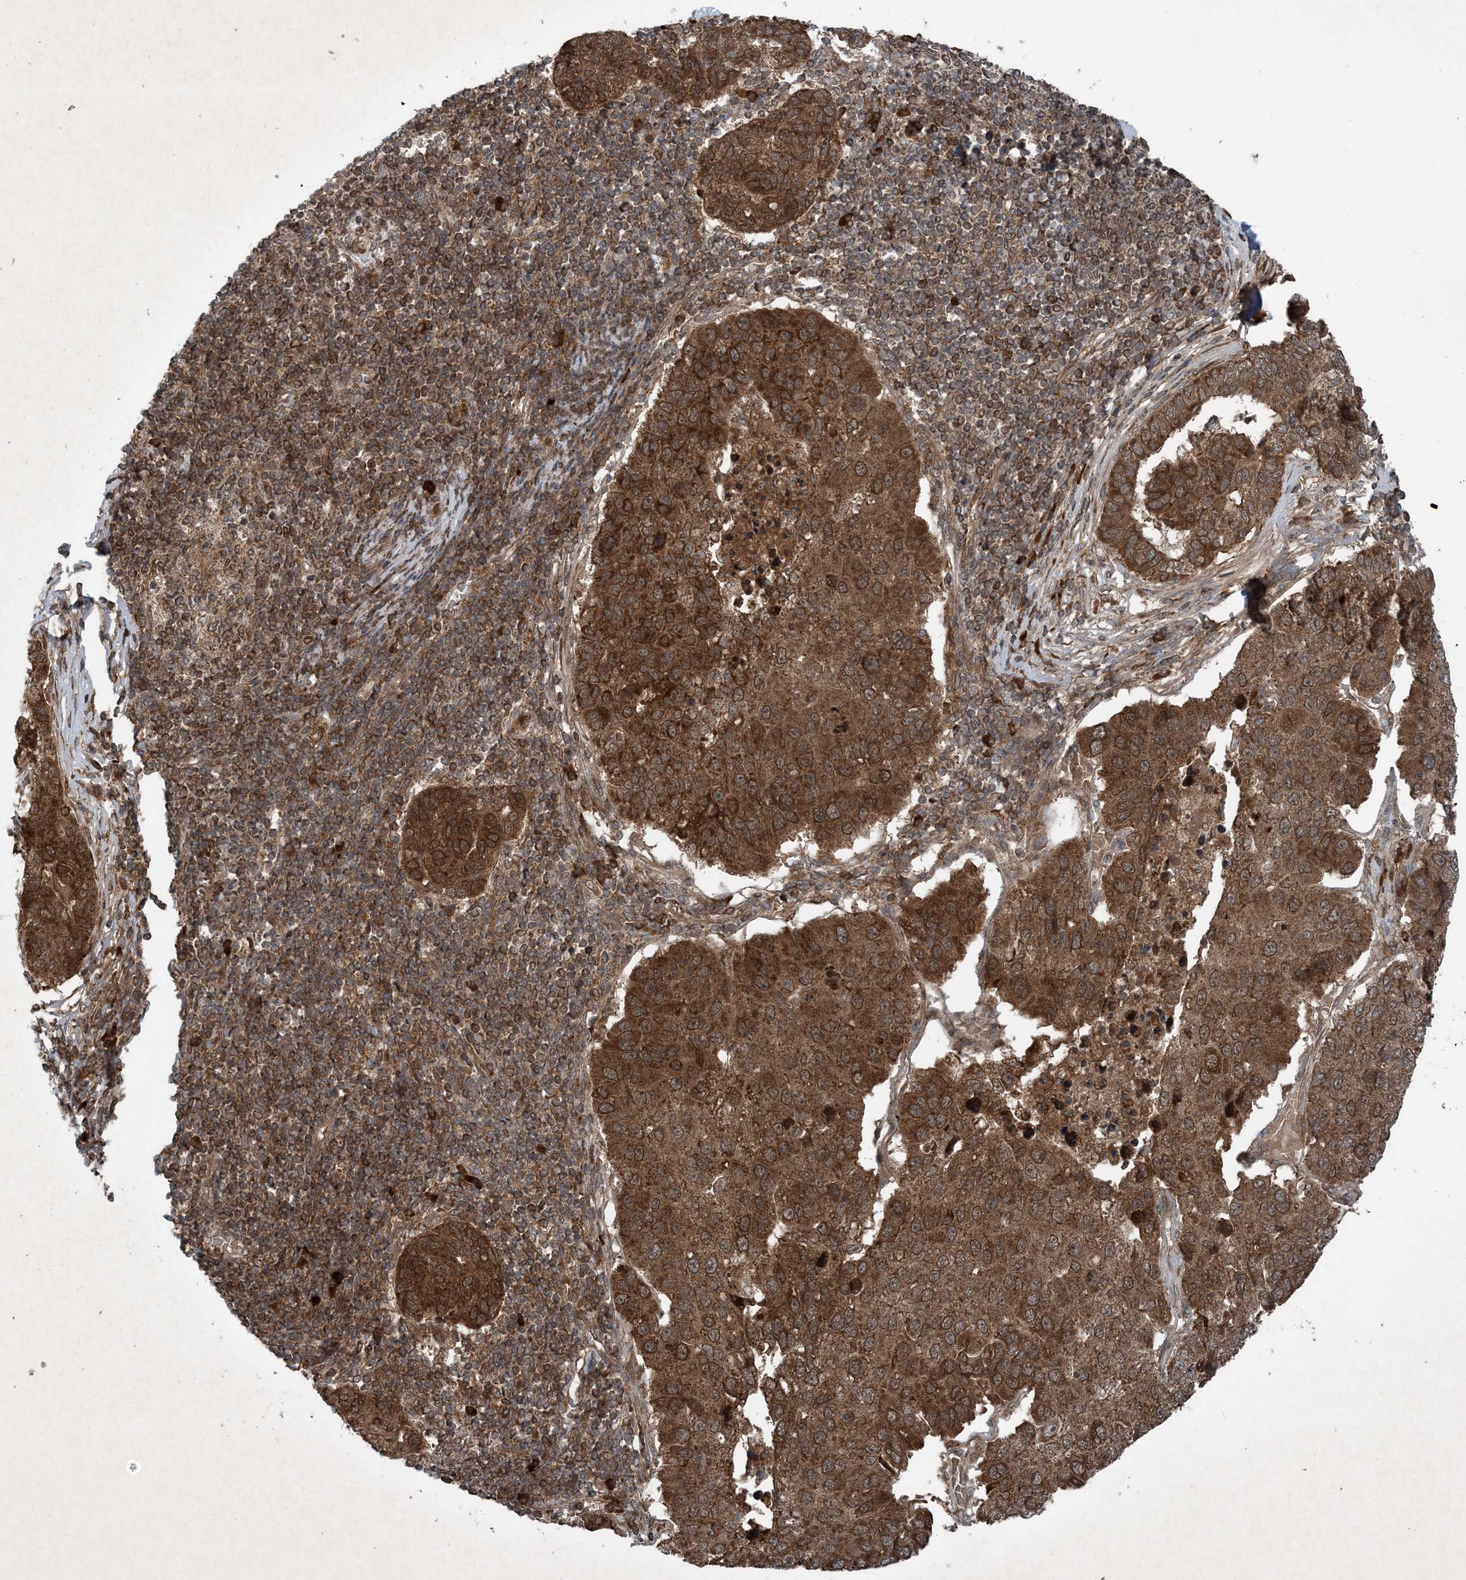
{"staining": {"intensity": "strong", "quantity": ">75%", "location": "cytoplasmic/membranous"}, "tissue": "pancreatic cancer", "cell_type": "Tumor cells", "image_type": "cancer", "snomed": [{"axis": "morphology", "description": "Adenocarcinoma, NOS"}, {"axis": "topography", "description": "Pancreas"}], "caption": "Strong cytoplasmic/membranous protein positivity is present in approximately >75% of tumor cells in pancreatic adenocarcinoma. (Brightfield microscopy of DAB IHC at high magnification).", "gene": "GNG5", "patient": {"sex": "female", "age": 61}}